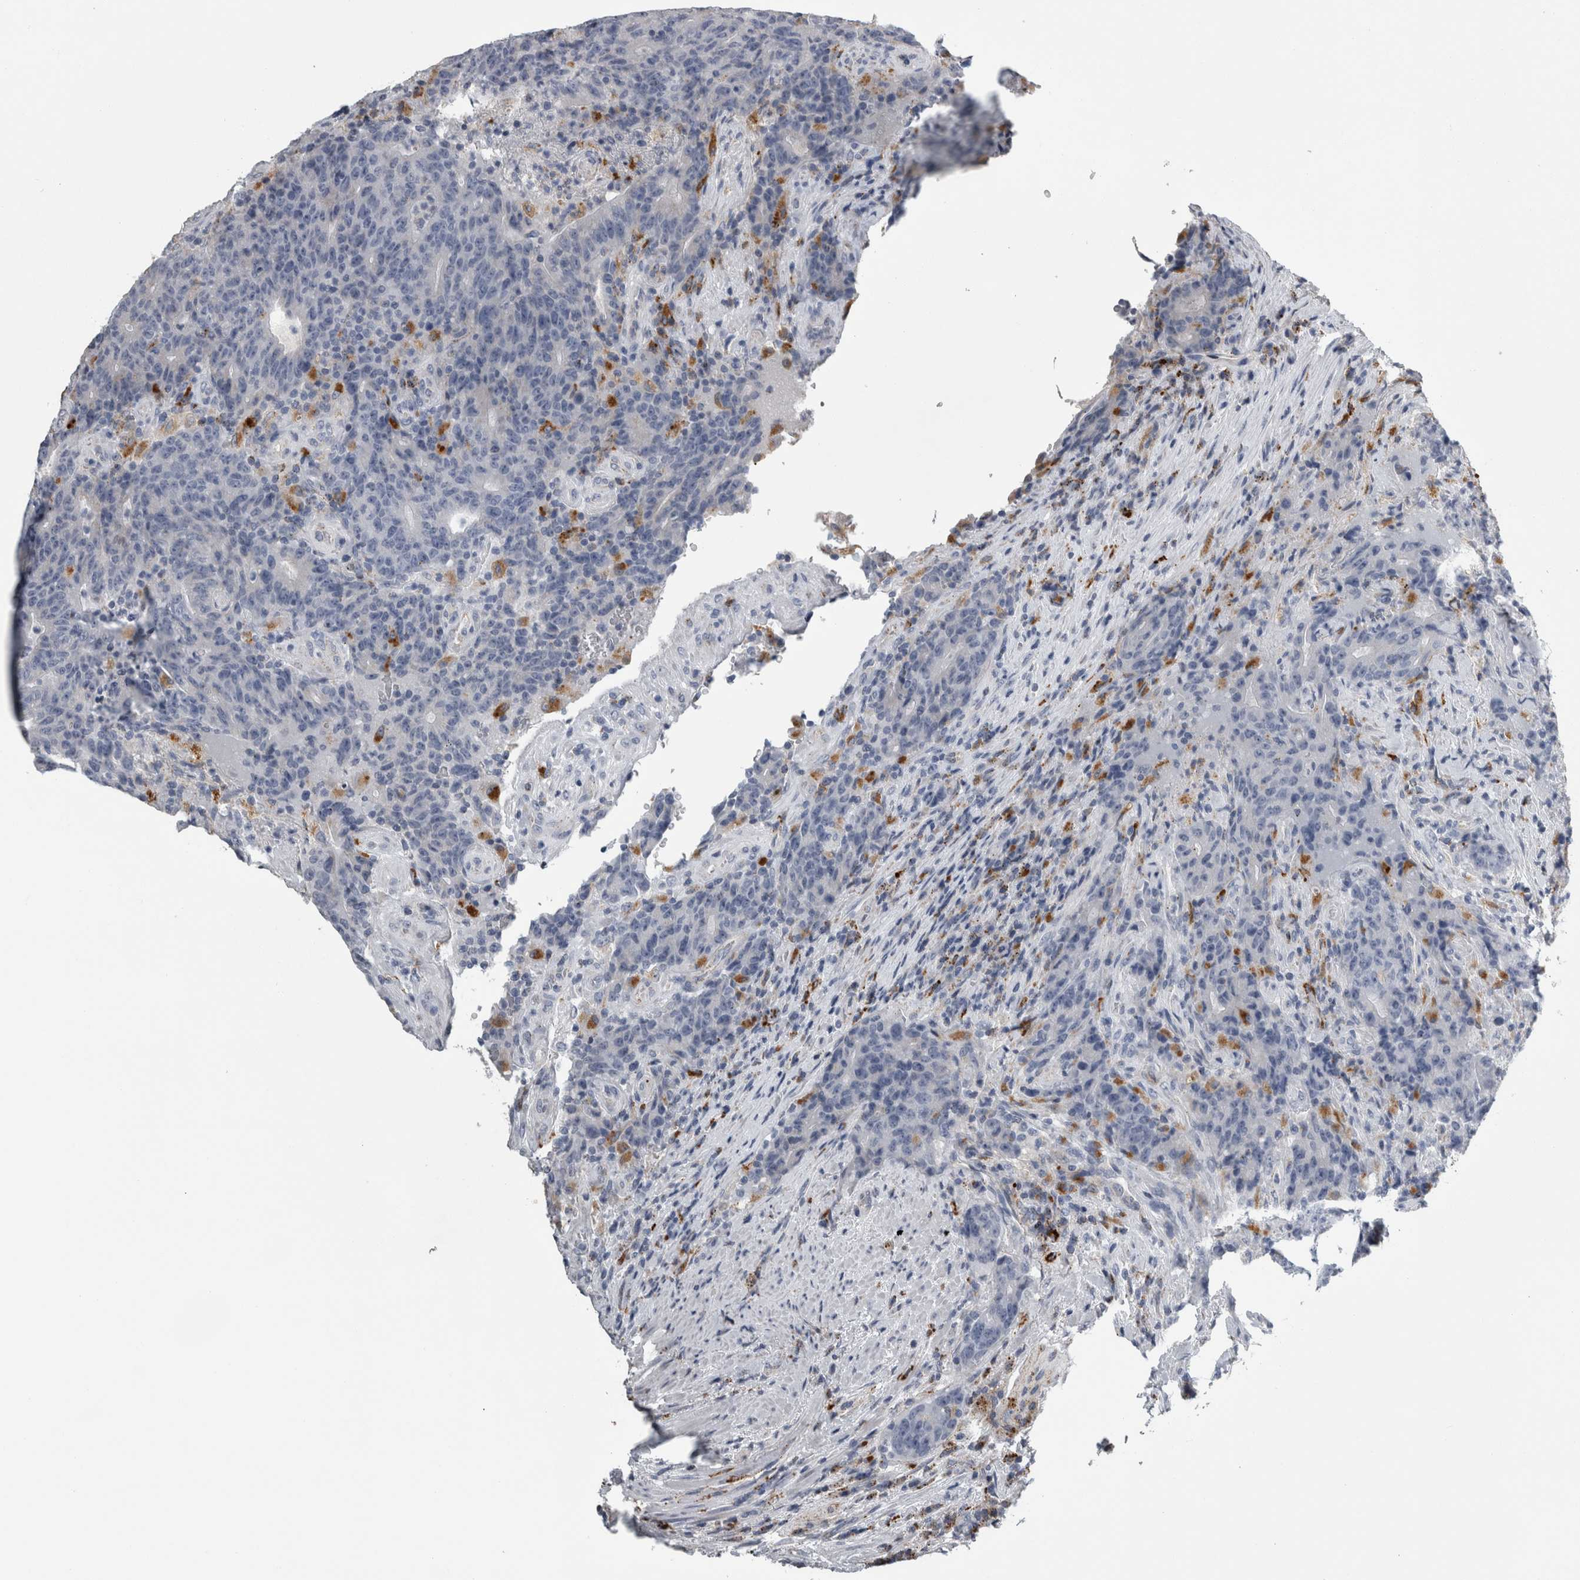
{"staining": {"intensity": "negative", "quantity": "none", "location": "none"}, "tissue": "colorectal cancer", "cell_type": "Tumor cells", "image_type": "cancer", "snomed": [{"axis": "morphology", "description": "Normal tissue, NOS"}, {"axis": "morphology", "description": "Adenocarcinoma, NOS"}, {"axis": "topography", "description": "Colon"}], "caption": "The immunohistochemistry photomicrograph has no significant expression in tumor cells of colorectal cancer tissue.", "gene": "DPP7", "patient": {"sex": "female", "age": 75}}